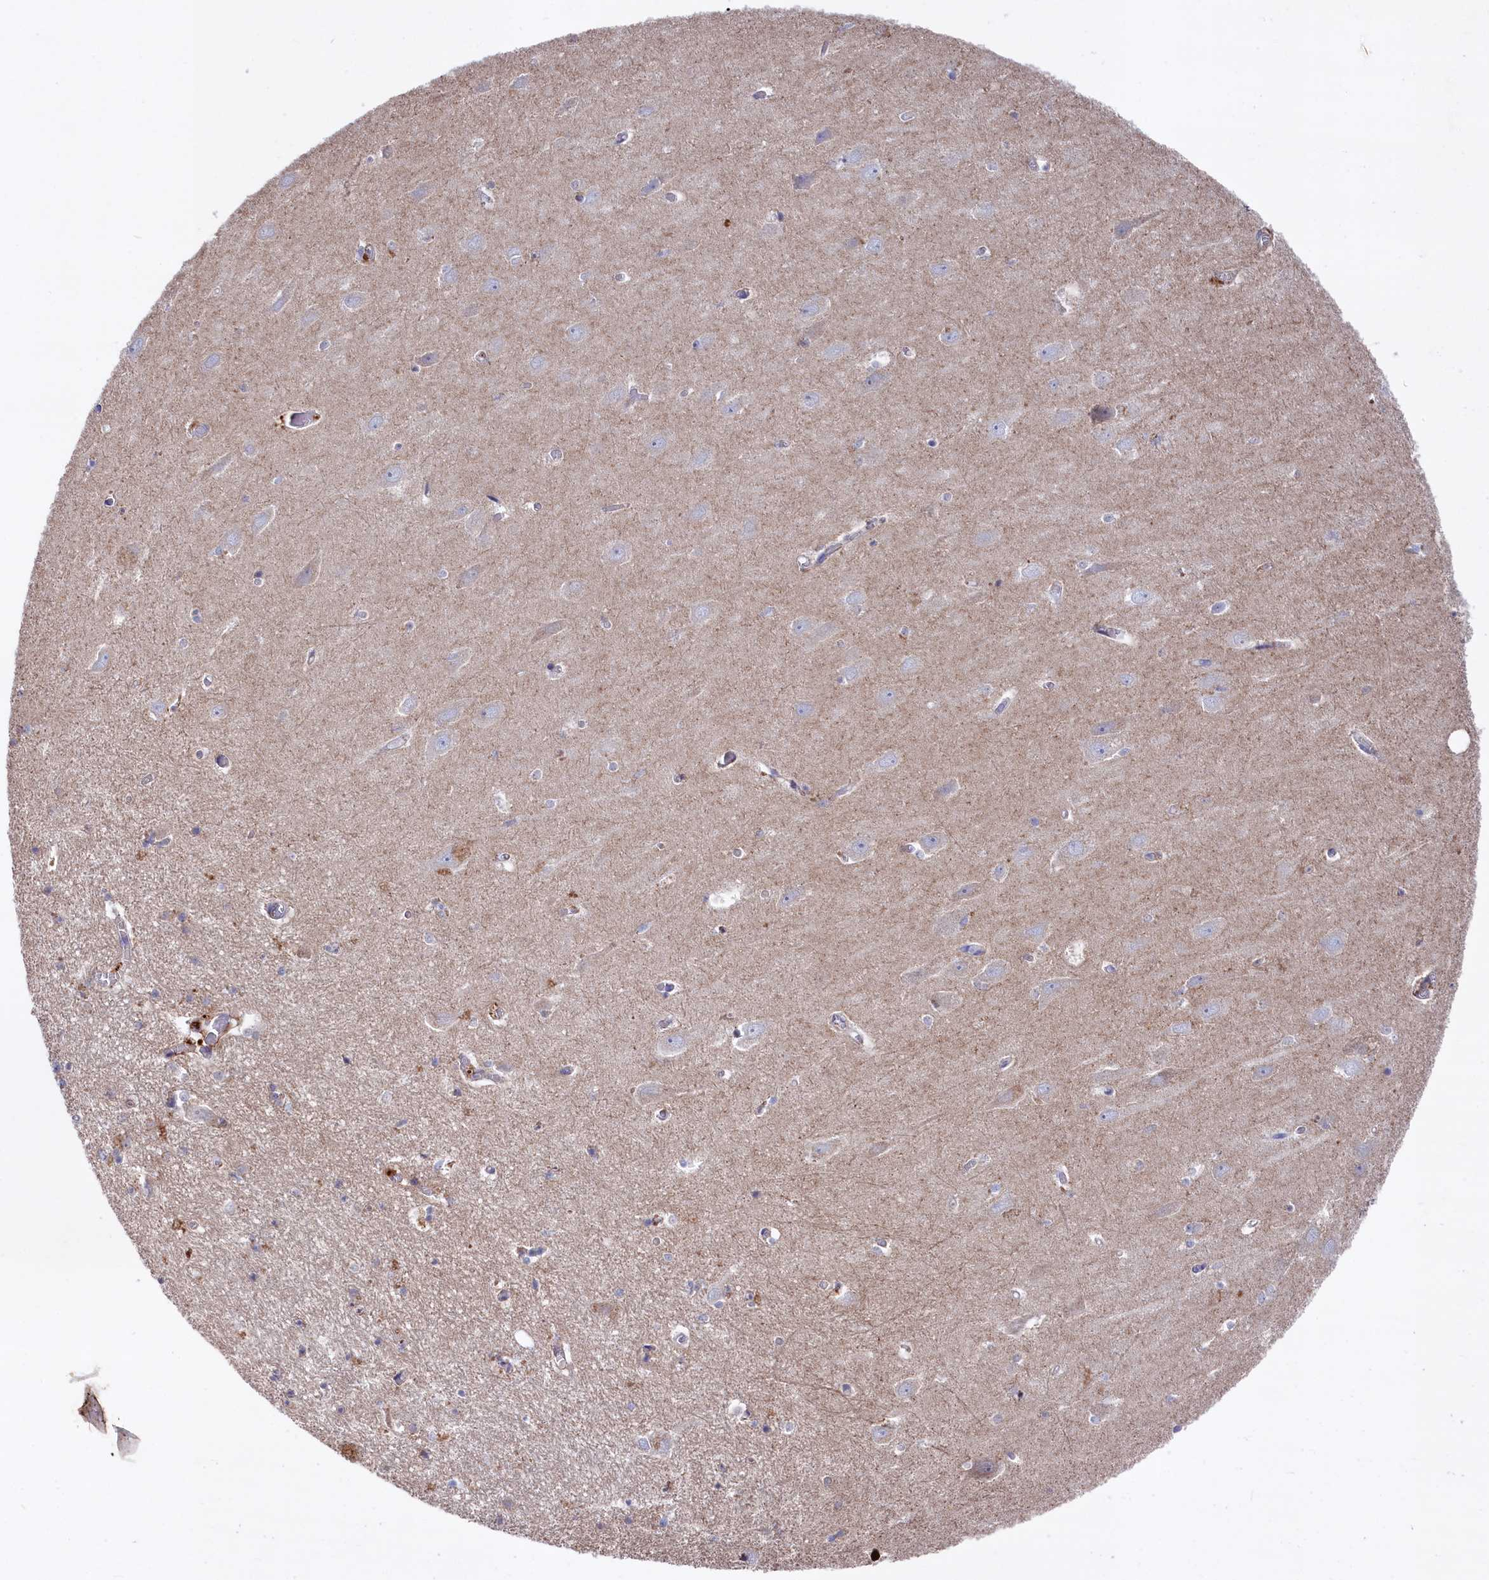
{"staining": {"intensity": "negative", "quantity": "none", "location": "none"}, "tissue": "hippocampus", "cell_type": "Glial cells", "image_type": "normal", "snomed": [{"axis": "morphology", "description": "Normal tissue, NOS"}, {"axis": "topography", "description": "Hippocampus"}], "caption": "Immunohistochemistry photomicrograph of unremarkable hippocampus stained for a protein (brown), which shows no positivity in glial cells. (IHC, brightfield microscopy, high magnification).", "gene": "GPR108", "patient": {"sex": "female", "age": 64}}